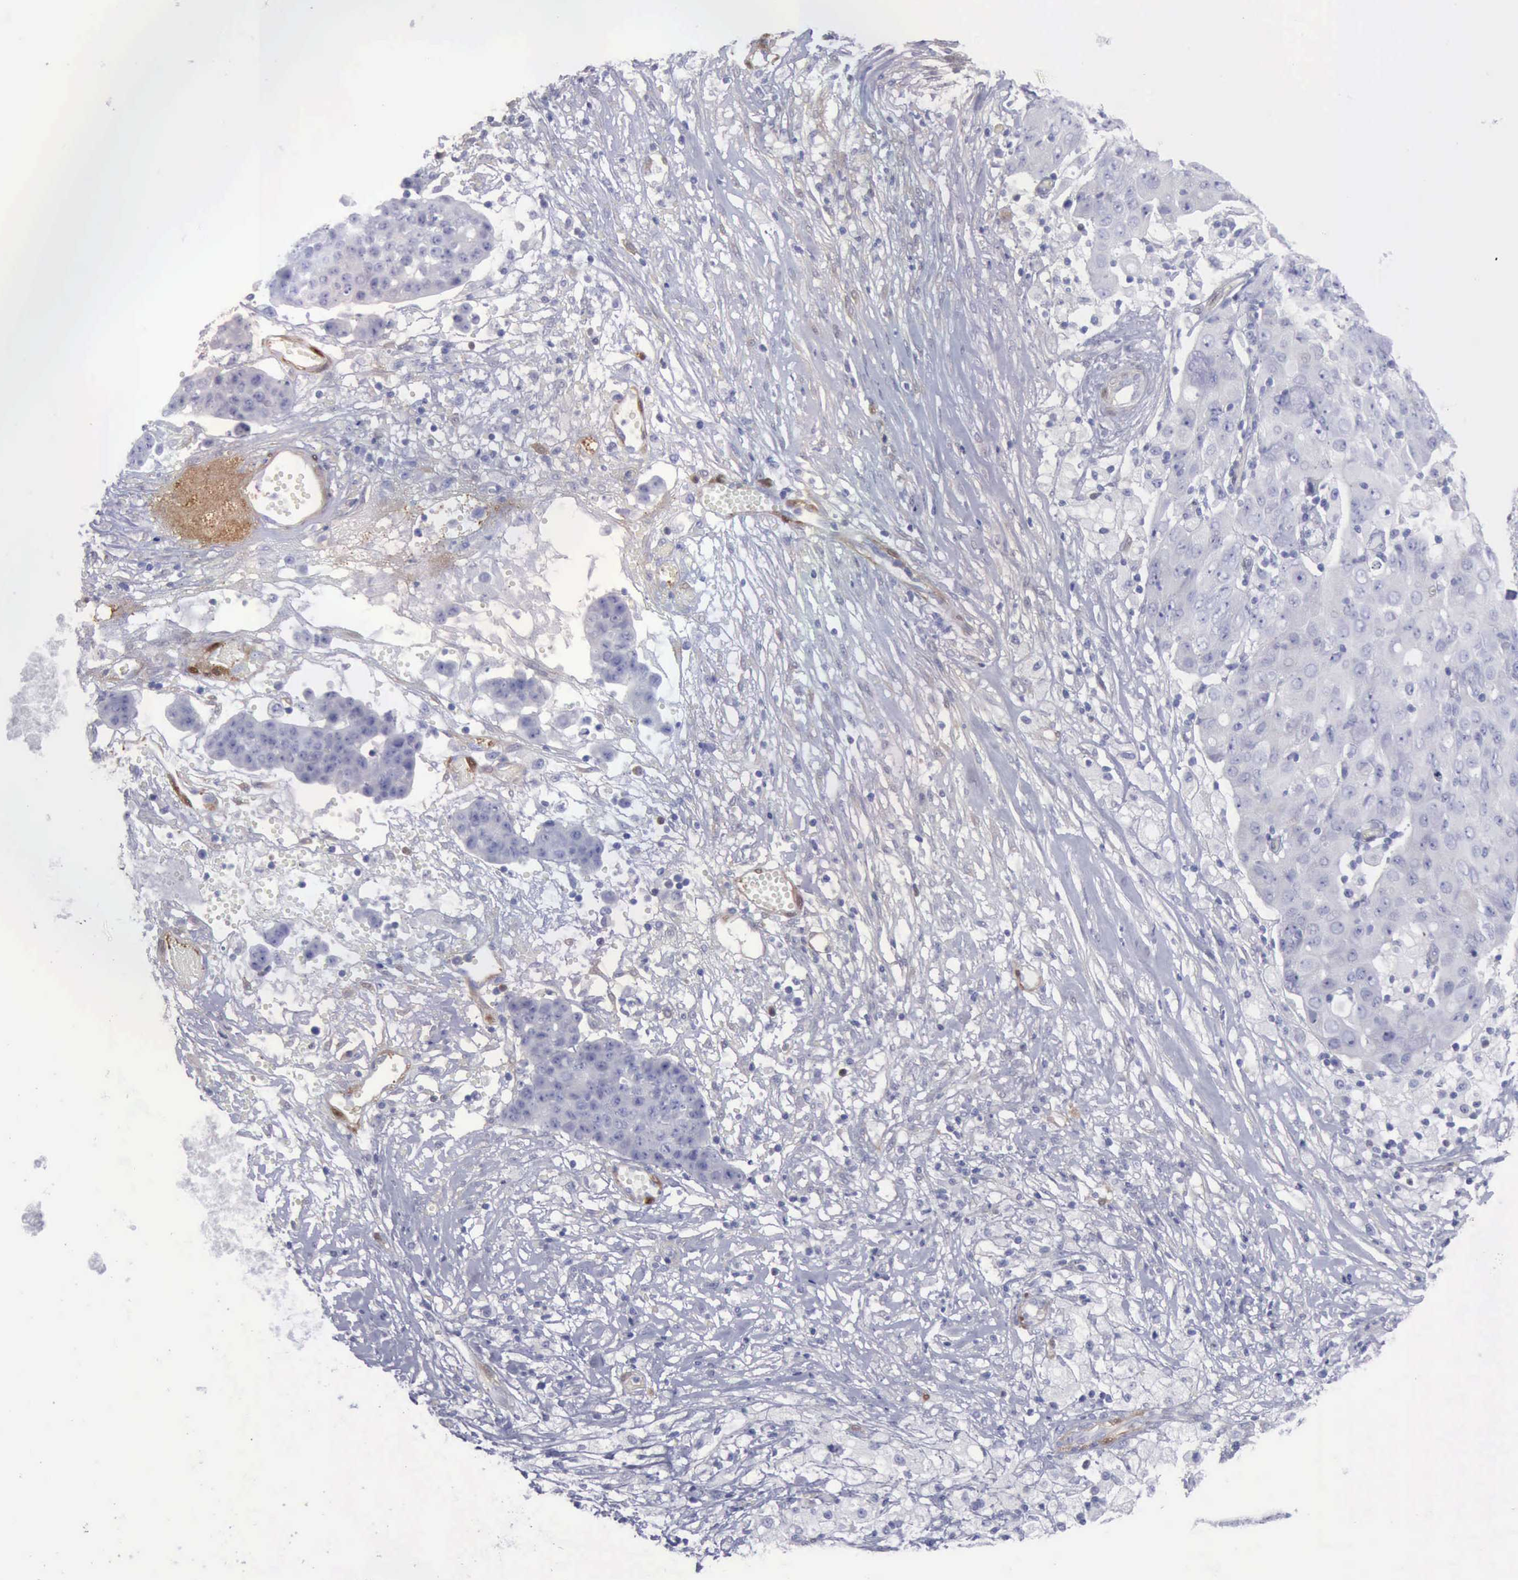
{"staining": {"intensity": "negative", "quantity": "none", "location": "none"}, "tissue": "ovarian cancer", "cell_type": "Tumor cells", "image_type": "cancer", "snomed": [{"axis": "morphology", "description": "Carcinoma, endometroid"}, {"axis": "topography", "description": "Ovary"}], "caption": "Tumor cells show no significant protein expression in endometroid carcinoma (ovarian).", "gene": "FHL1", "patient": {"sex": "female", "age": 42}}